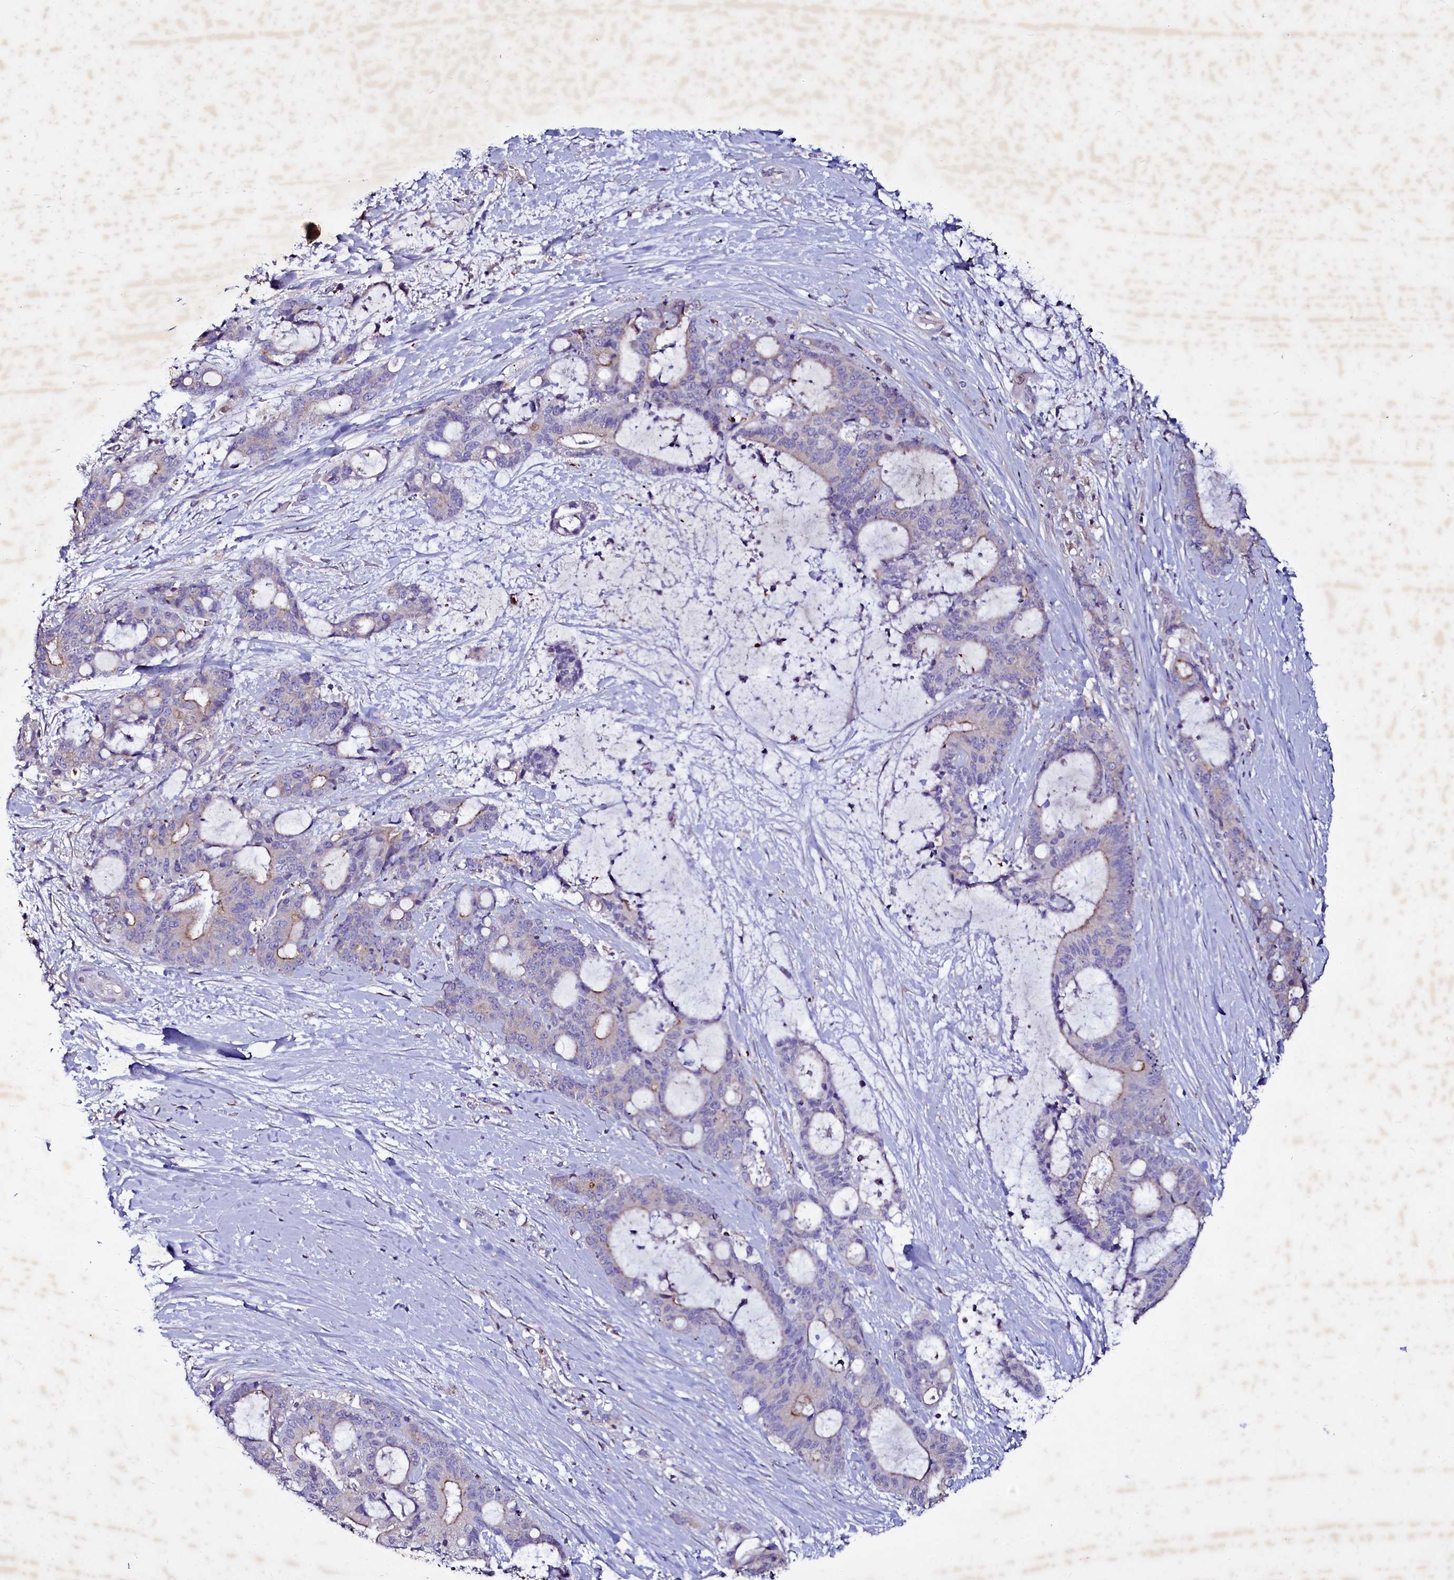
{"staining": {"intensity": "negative", "quantity": "none", "location": "none"}, "tissue": "liver cancer", "cell_type": "Tumor cells", "image_type": "cancer", "snomed": [{"axis": "morphology", "description": "Normal tissue, NOS"}, {"axis": "morphology", "description": "Cholangiocarcinoma"}, {"axis": "topography", "description": "Liver"}, {"axis": "topography", "description": "Peripheral nerve tissue"}], "caption": "Human liver cancer stained for a protein using IHC reveals no staining in tumor cells.", "gene": "SELENOT", "patient": {"sex": "female", "age": 73}}